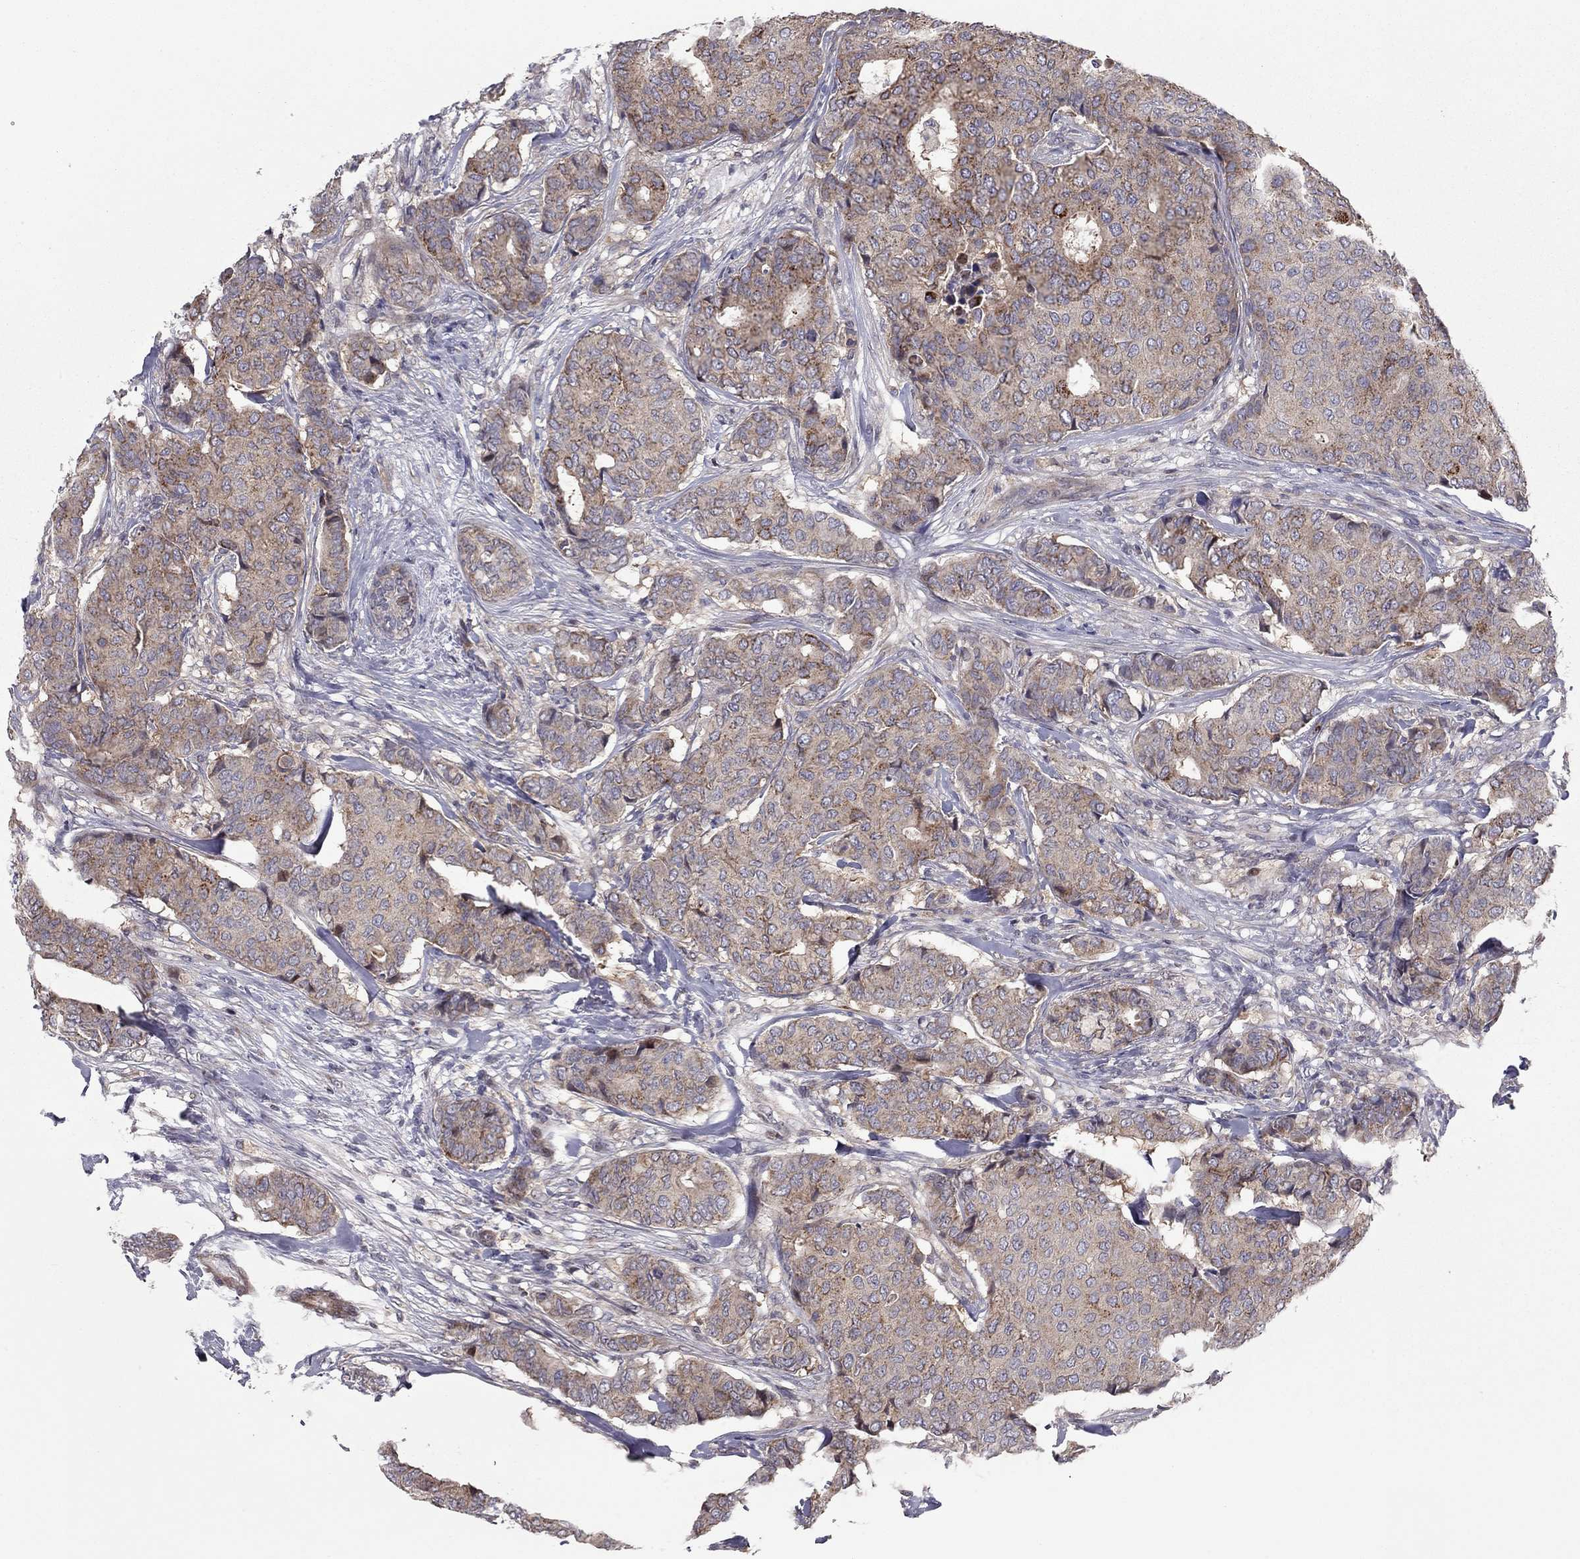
{"staining": {"intensity": "moderate", "quantity": ">75%", "location": "cytoplasmic/membranous"}, "tissue": "breast cancer", "cell_type": "Tumor cells", "image_type": "cancer", "snomed": [{"axis": "morphology", "description": "Duct carcinoma"}, {"axis": "topography", "description": "Breast"}], "caption": "Immunohistochemical staining of breast invasive ductal carcinoma exhibits medium levels of moderate cytoplasmic/membranous protein expression in about >75% of tumor cells.", "gene": "DUSP7", "patient": {"sex": "female", "age": 75}}